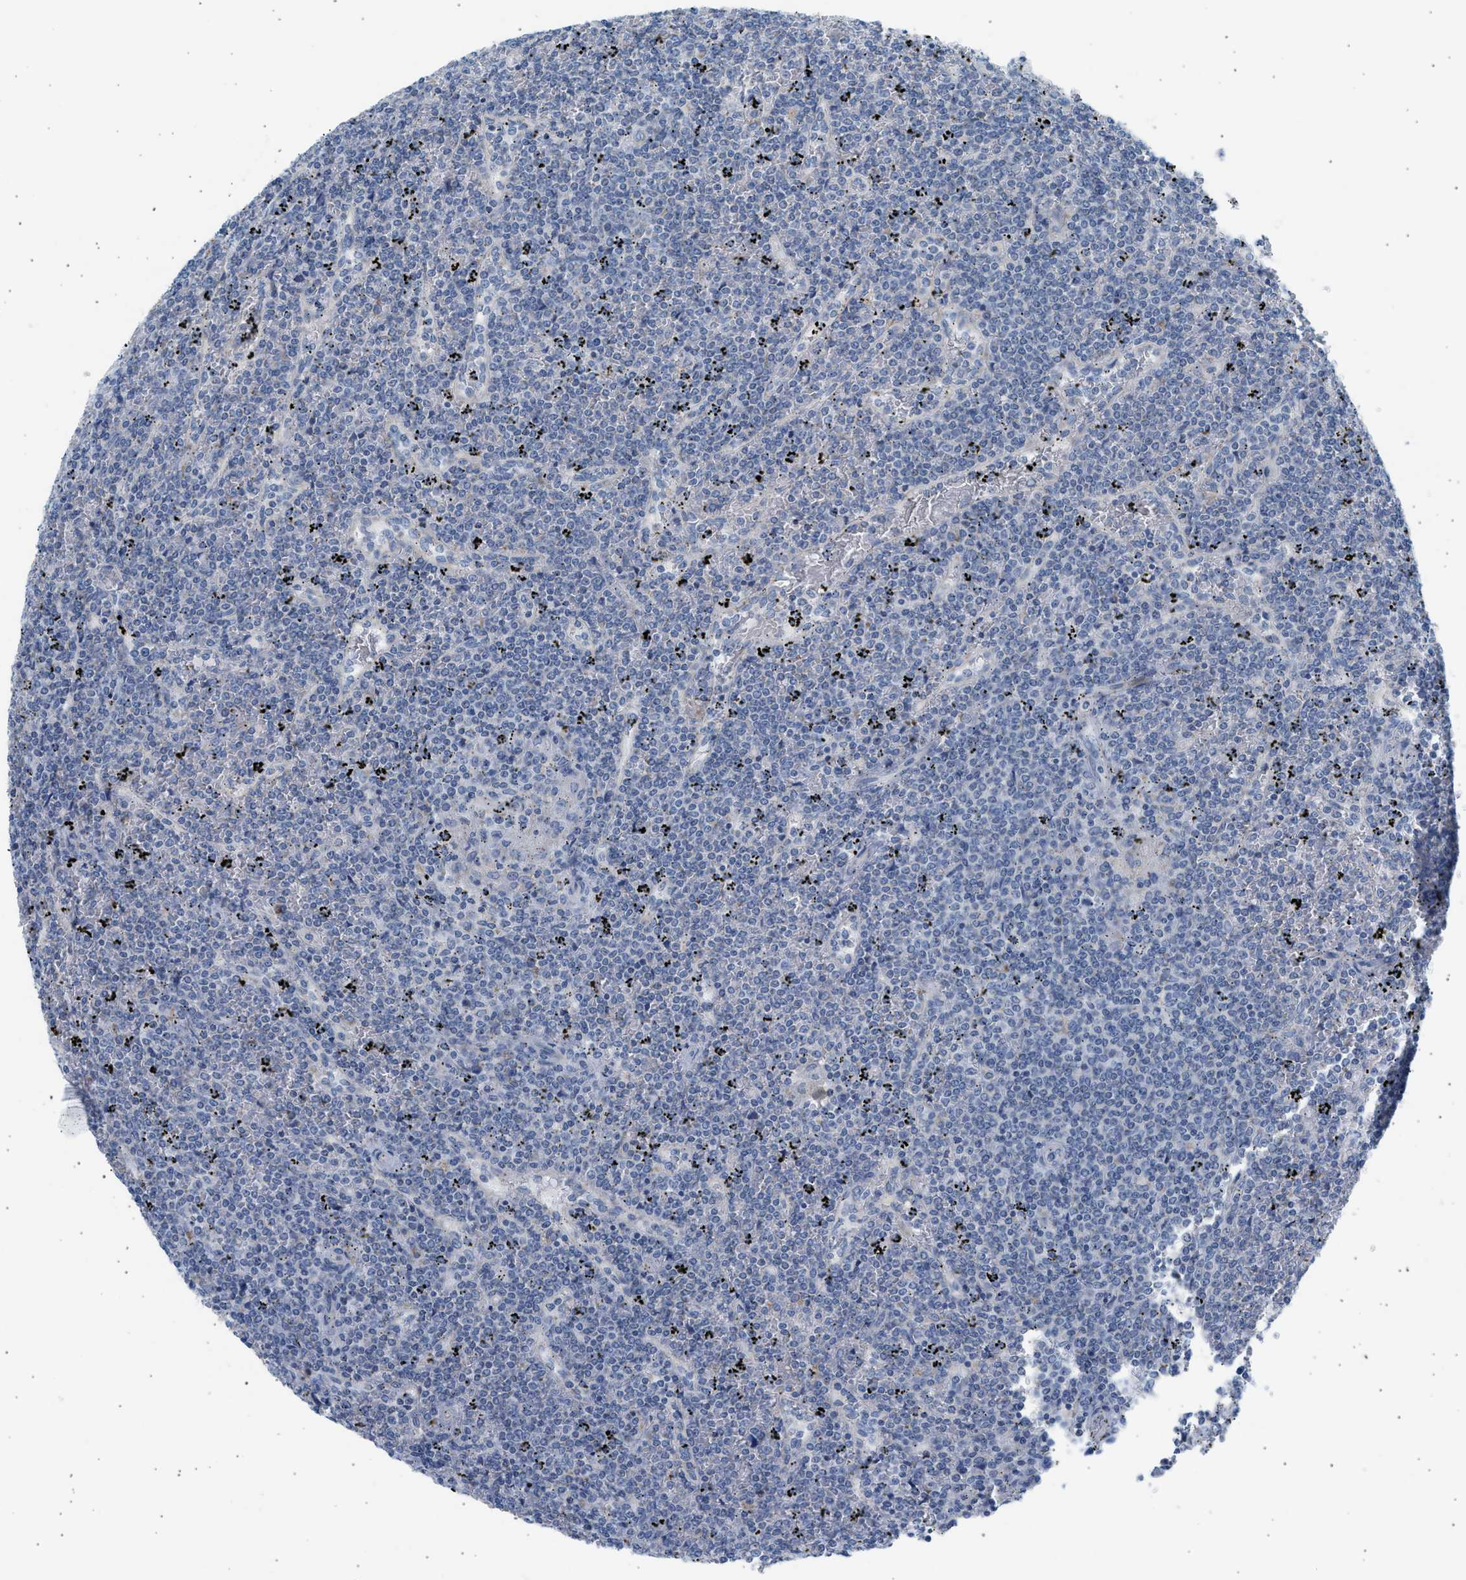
{"staining": {"intensity": "negative", "quantity": "none", "location": "none"}, "tissue": "lymphoma", "cell_type": "Tumor cells", "image_type": "cancer", "snomed": [{"axis": "morphology", "description": "Malignant lymphoma, non-Hodgkin's type, Low grade"}, {"axis": "topography", "description": "Spleen"}], "caption": "Immunohistochemistry of lymphoma shows no expression in tumor cells.", "gene": "NDUFS8", "patient": {"sex": "female", "age": 19}}